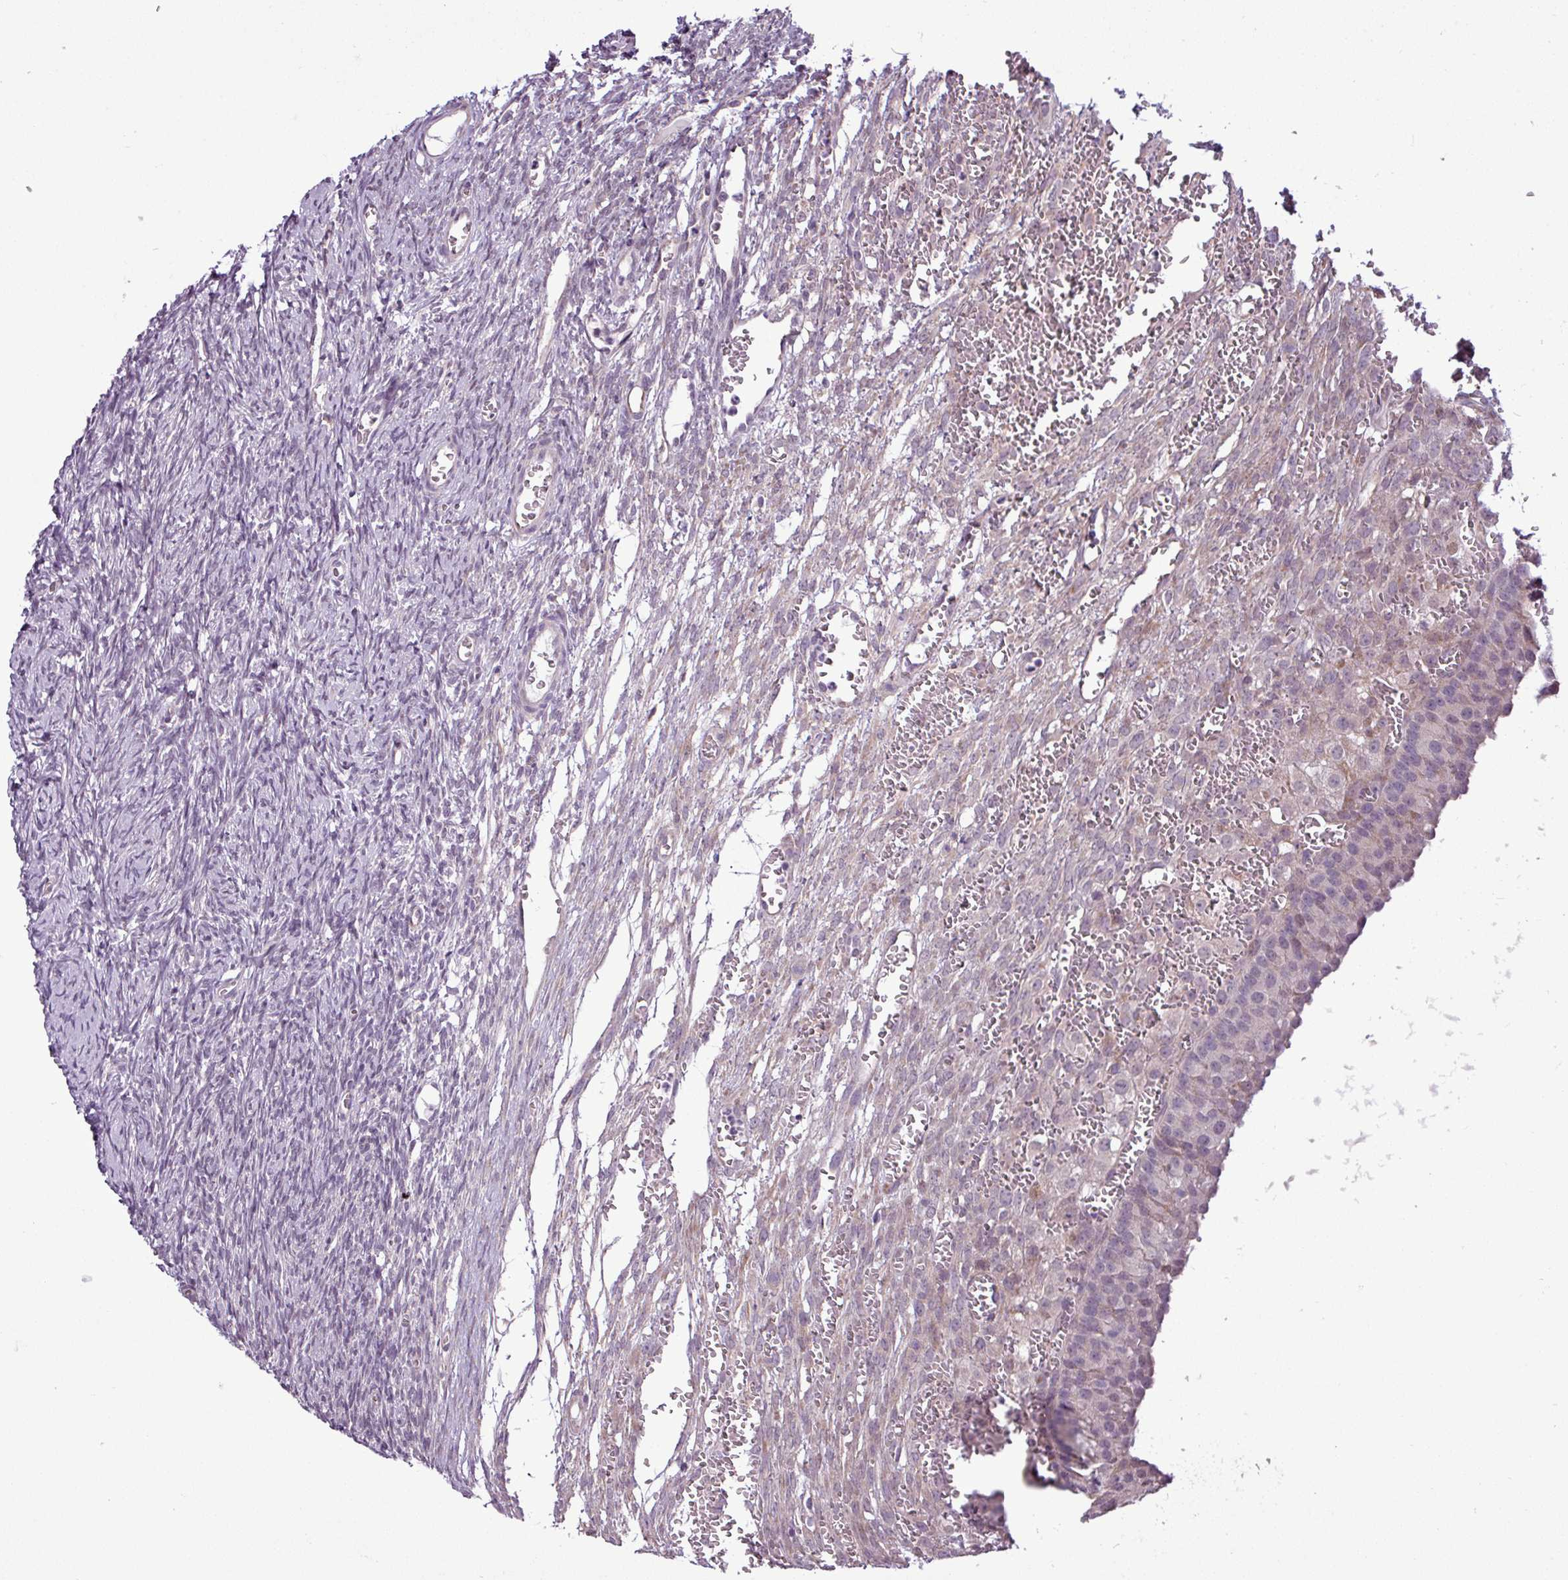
{"staining": {"intensity": "negative", "quantity": "none", "location": "none"}, "tissue": "ovary", "cell_type": "Ovarian stroma cells", "image_type": "normal", "snomed": [{"axis": "morphology", "description": "Normal tissue, NOS"}, {"axis": "topography", "description": "Ovary"}], "caption": "This histopathology image is of benign ovary stained with immunohistochemistry to label a protein in brown with the nuclei are counter-stained blue. There is no expression in ovarian stroma cells.", "gene": "GPT2", "patient": {"sex": "female", "age": 39}}